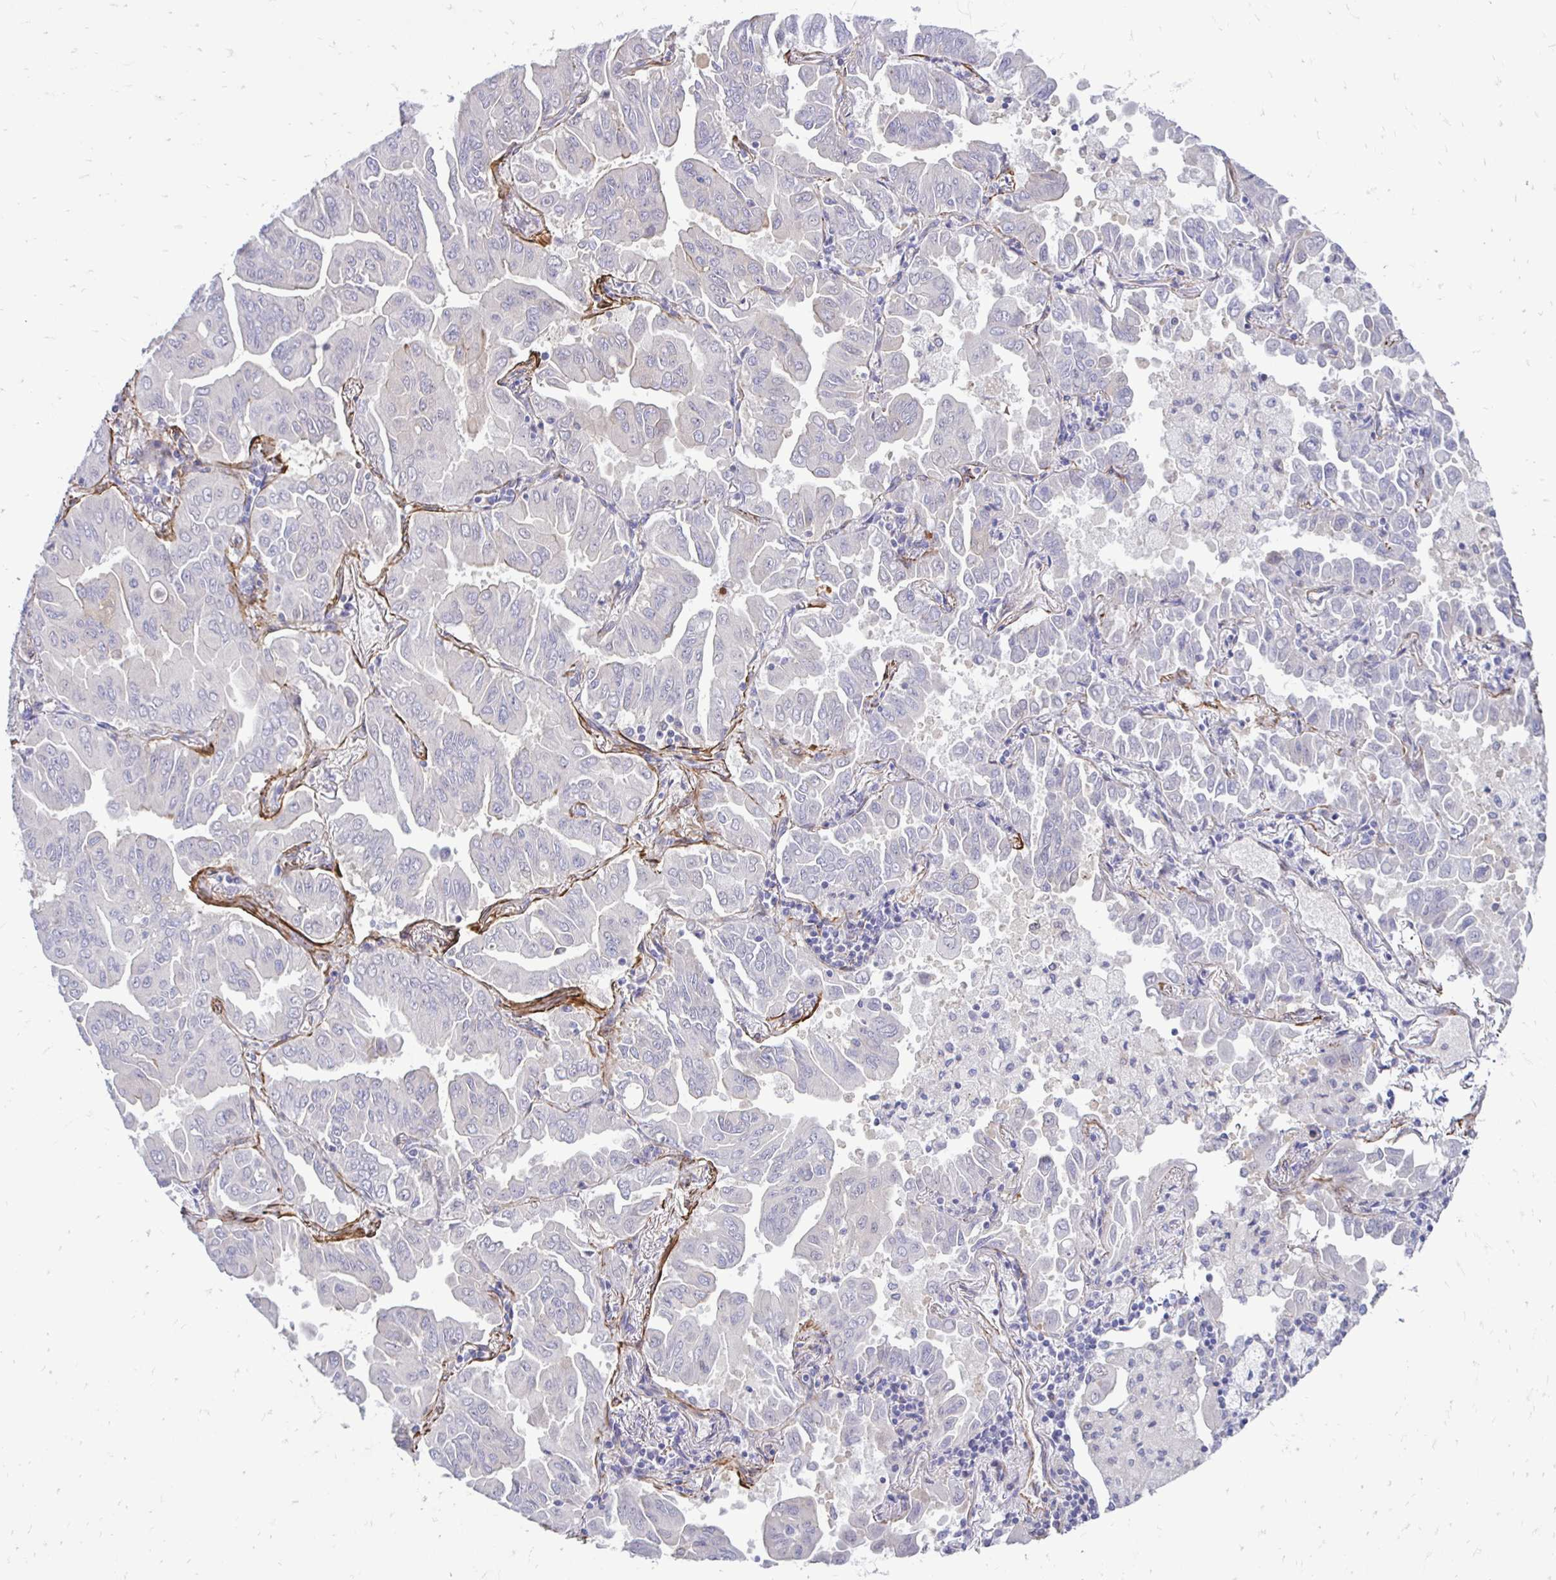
{"staining": {"intensity": "negative", "quantity": "none", "location": "none"}, "tissue": "lung cancer", "cell_type": "Tumor cells", "image_type": "cancer", "snomed": [{"axis": "morphology", "description": "Adenocarcinoma, NOS"}, {"axis": "topography", "description": "Lung"}], "caption": "This is an IHC image of human lung cancer. There is no staining in tumor cells.", "gene": "CTPS1", "patient": {"sex": "male", "age": 64}}